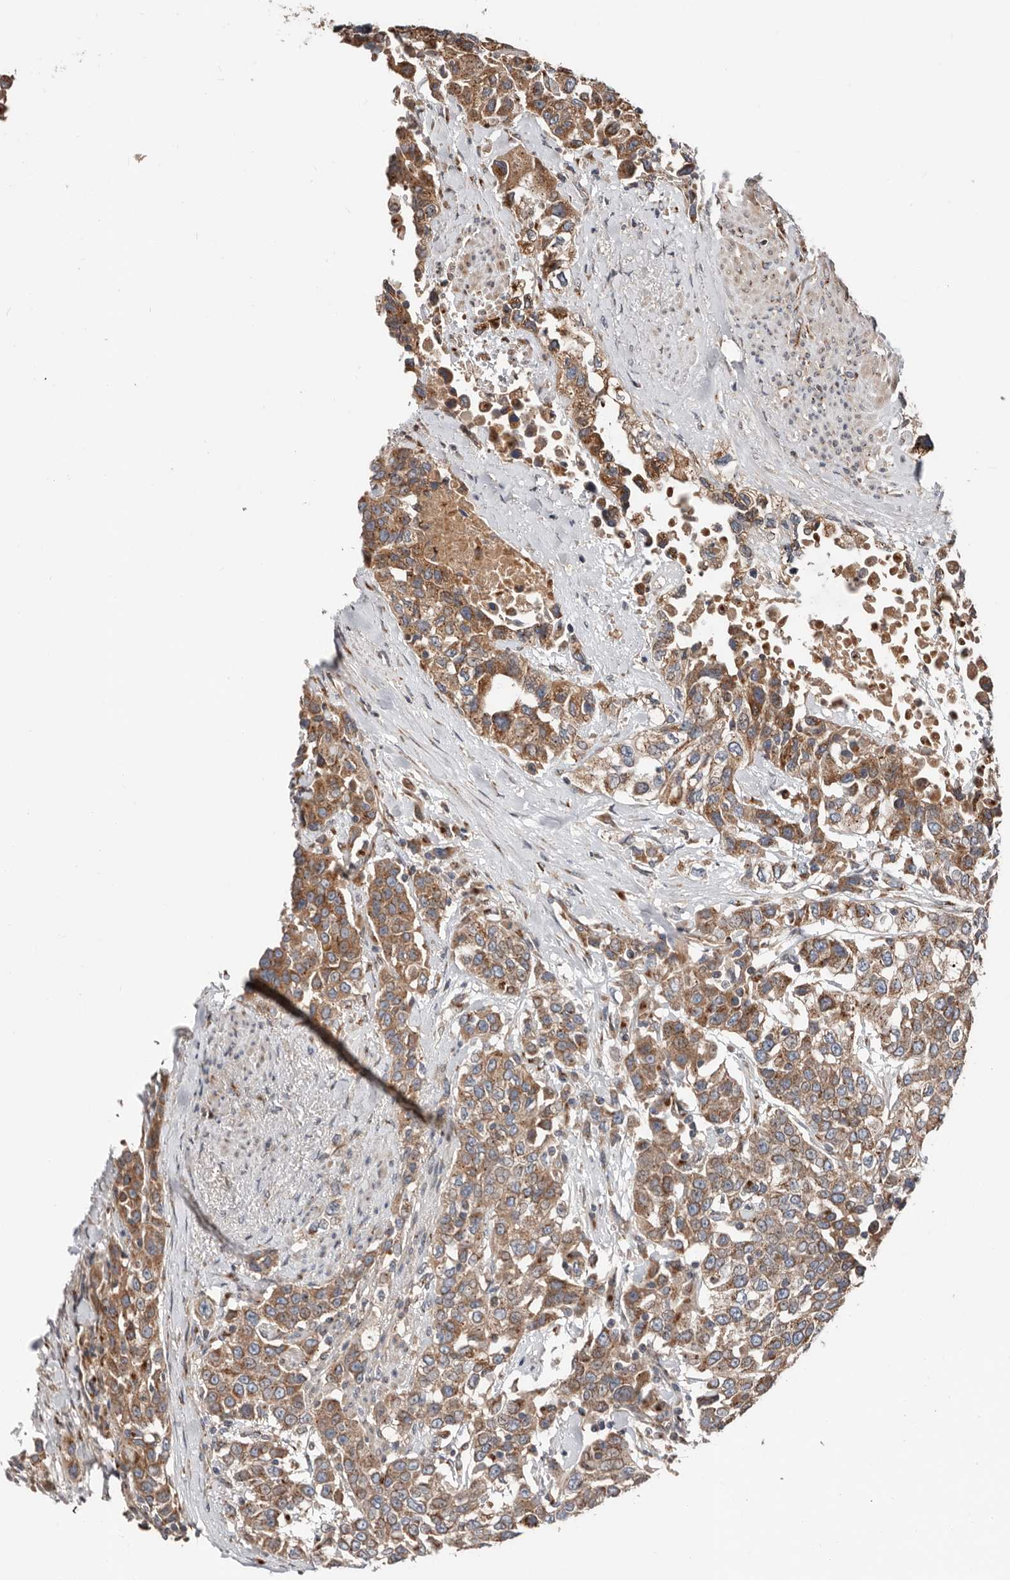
{"staining": {"intensity": "moderate", "quantity": ">75%", "location": "cytoplasmic/membranous"}, "tissue": "urothelial cancer", "cell_type": "Tumor cells", "image_type": "cancer", "snomed": [{"axis": "morphology", "description": "Urothelial carcinoma, High grade"}, {"axis": "topography", "description": "Urinary bladder"}], "caption": "Tumor cells show medium levels of moderate cytoplasmic/membranous expression in about >75% of cells in urothelial cancer.", "gene": "COG1", "patient": {"sex": "female", "age": 80}}